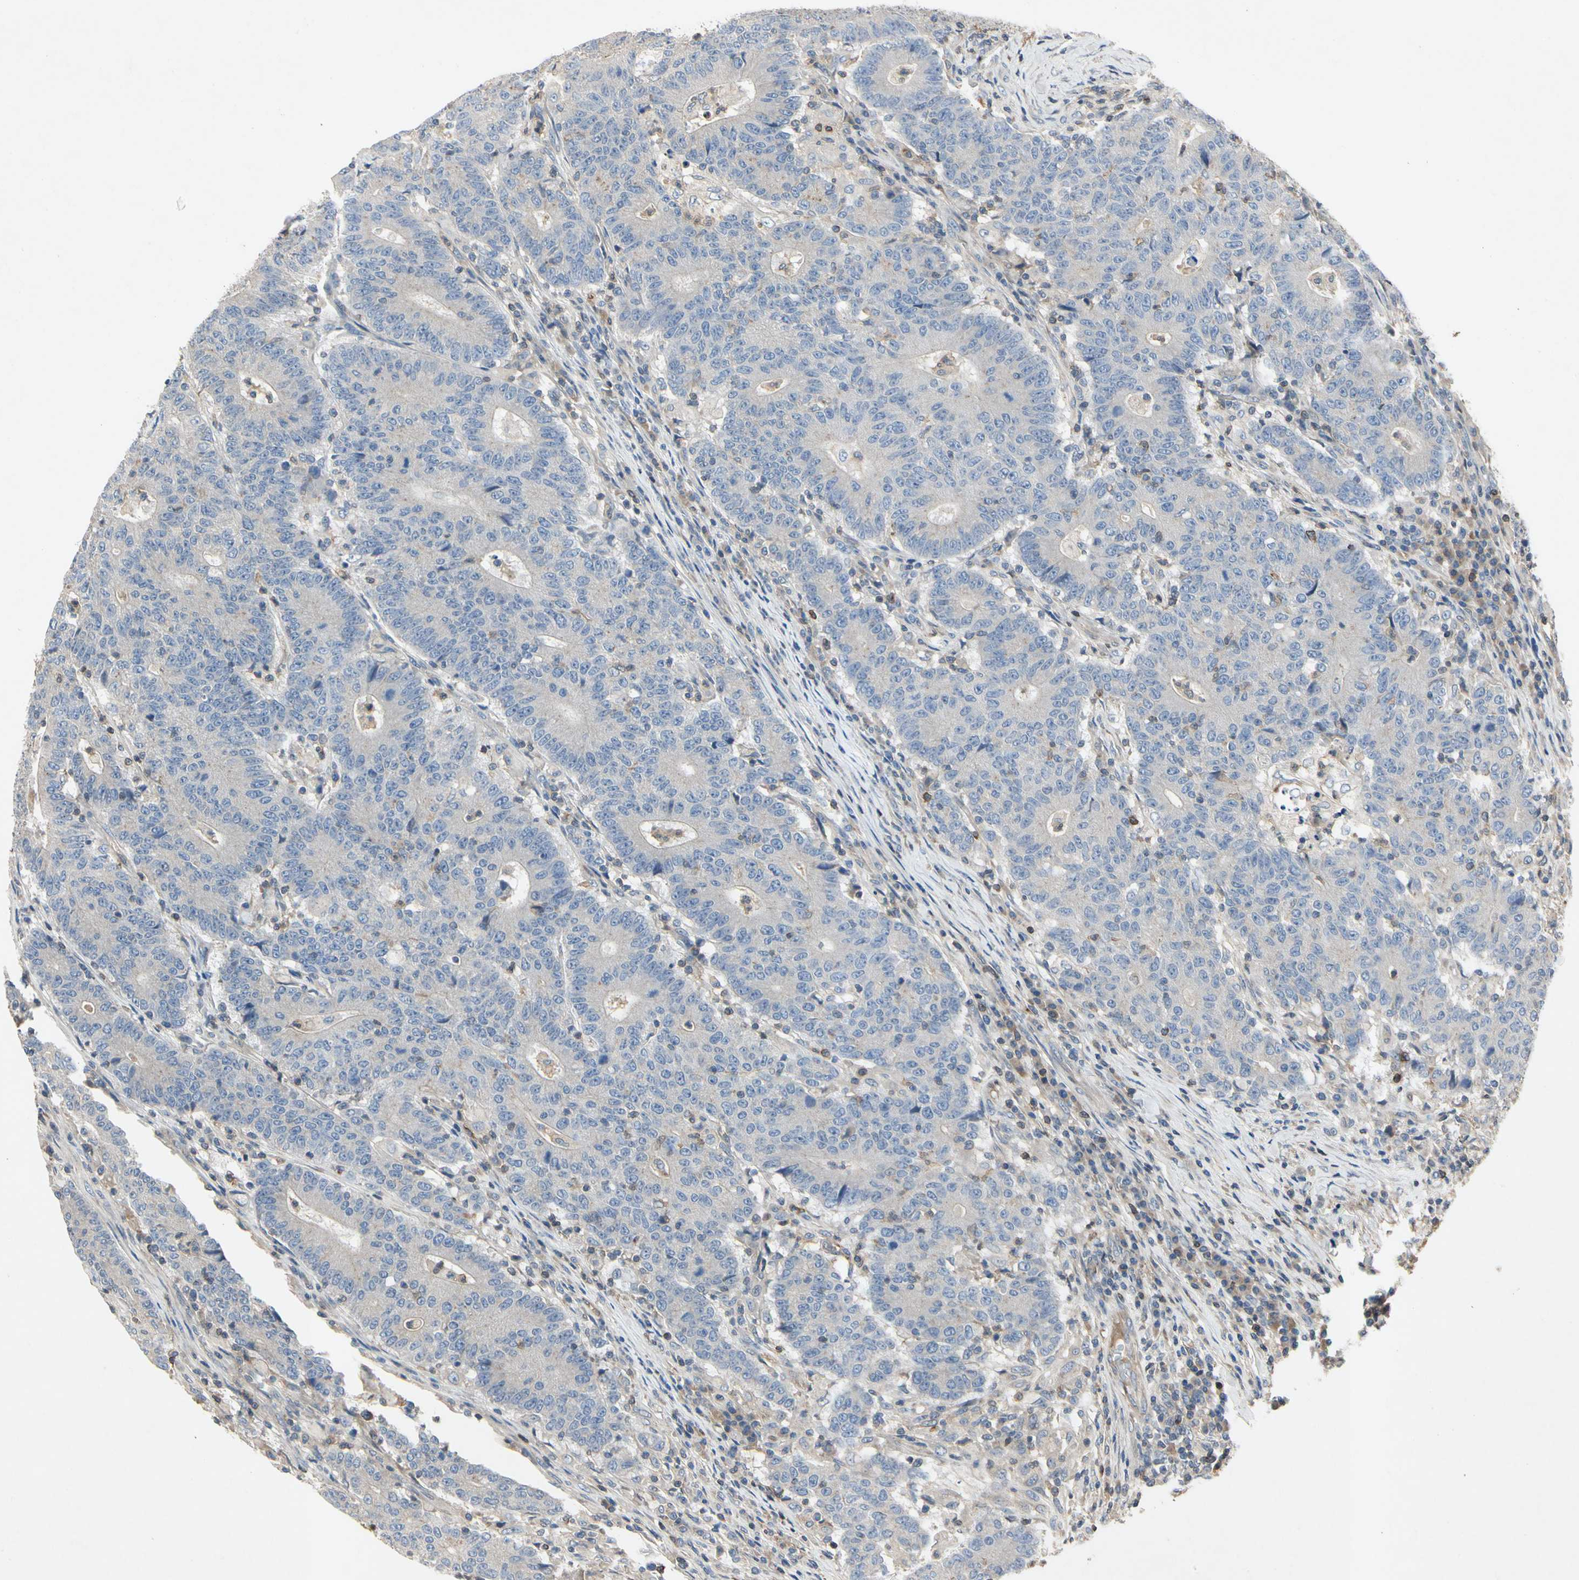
{"staining": {"intensity": "negative", "quantity": "none", "location": "none"}, "tissue": "colorectal cancer", "cell_type": "Tumor cells", "image_type": "cancer", "snomed": [{"axis": "morphology", "description": "Normal tissue, NOS"}, {"axis": "morphology", "description": "Adenocarcinoma, NOS"}, {"axis": "topography", "description": "Colon"}], "caption": "Immunohistochemistry image of neoplastic tissue: colorectal cancer stained with DAB (3,3'-diaminobenzidine) exhibits no significant protein staining in tumor cells. (Brightfield microscopy of DAB (3,3'-diaminobenzidine) IHC at high magnification).", "gene": "CRTAC1", "patient": {"sex": "female", "age": 75}}